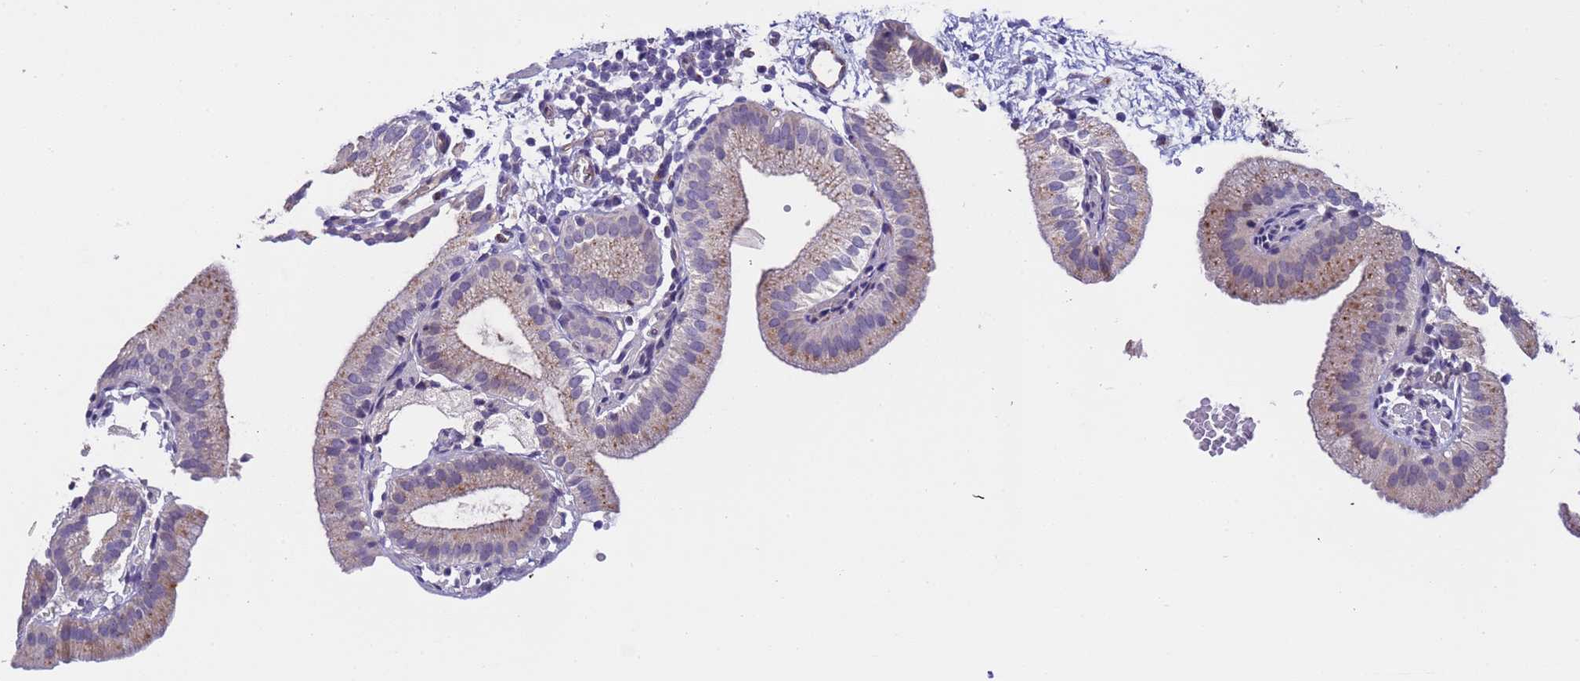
{"staining": {"intensity": "moderate", "quantity": "25%-75%", "location": "cytoplasmic/membranous"}, "tissue": "gallbladder", "cell_type": "Glandular cells", "image_type": "normal", "snomed": [{"axis": "morphology", "description": "Normal tissue, NOS"}, {"axis": "topography", "description": "Gallbladder"}], "caption": "Protein staining of normal gallbladder shows moderate cytoplasmic/membranous expression in approximately 25%-75% of glandular cells.", "gene": "ZNF248", "patient": {"sex": "male", "age": 55}}